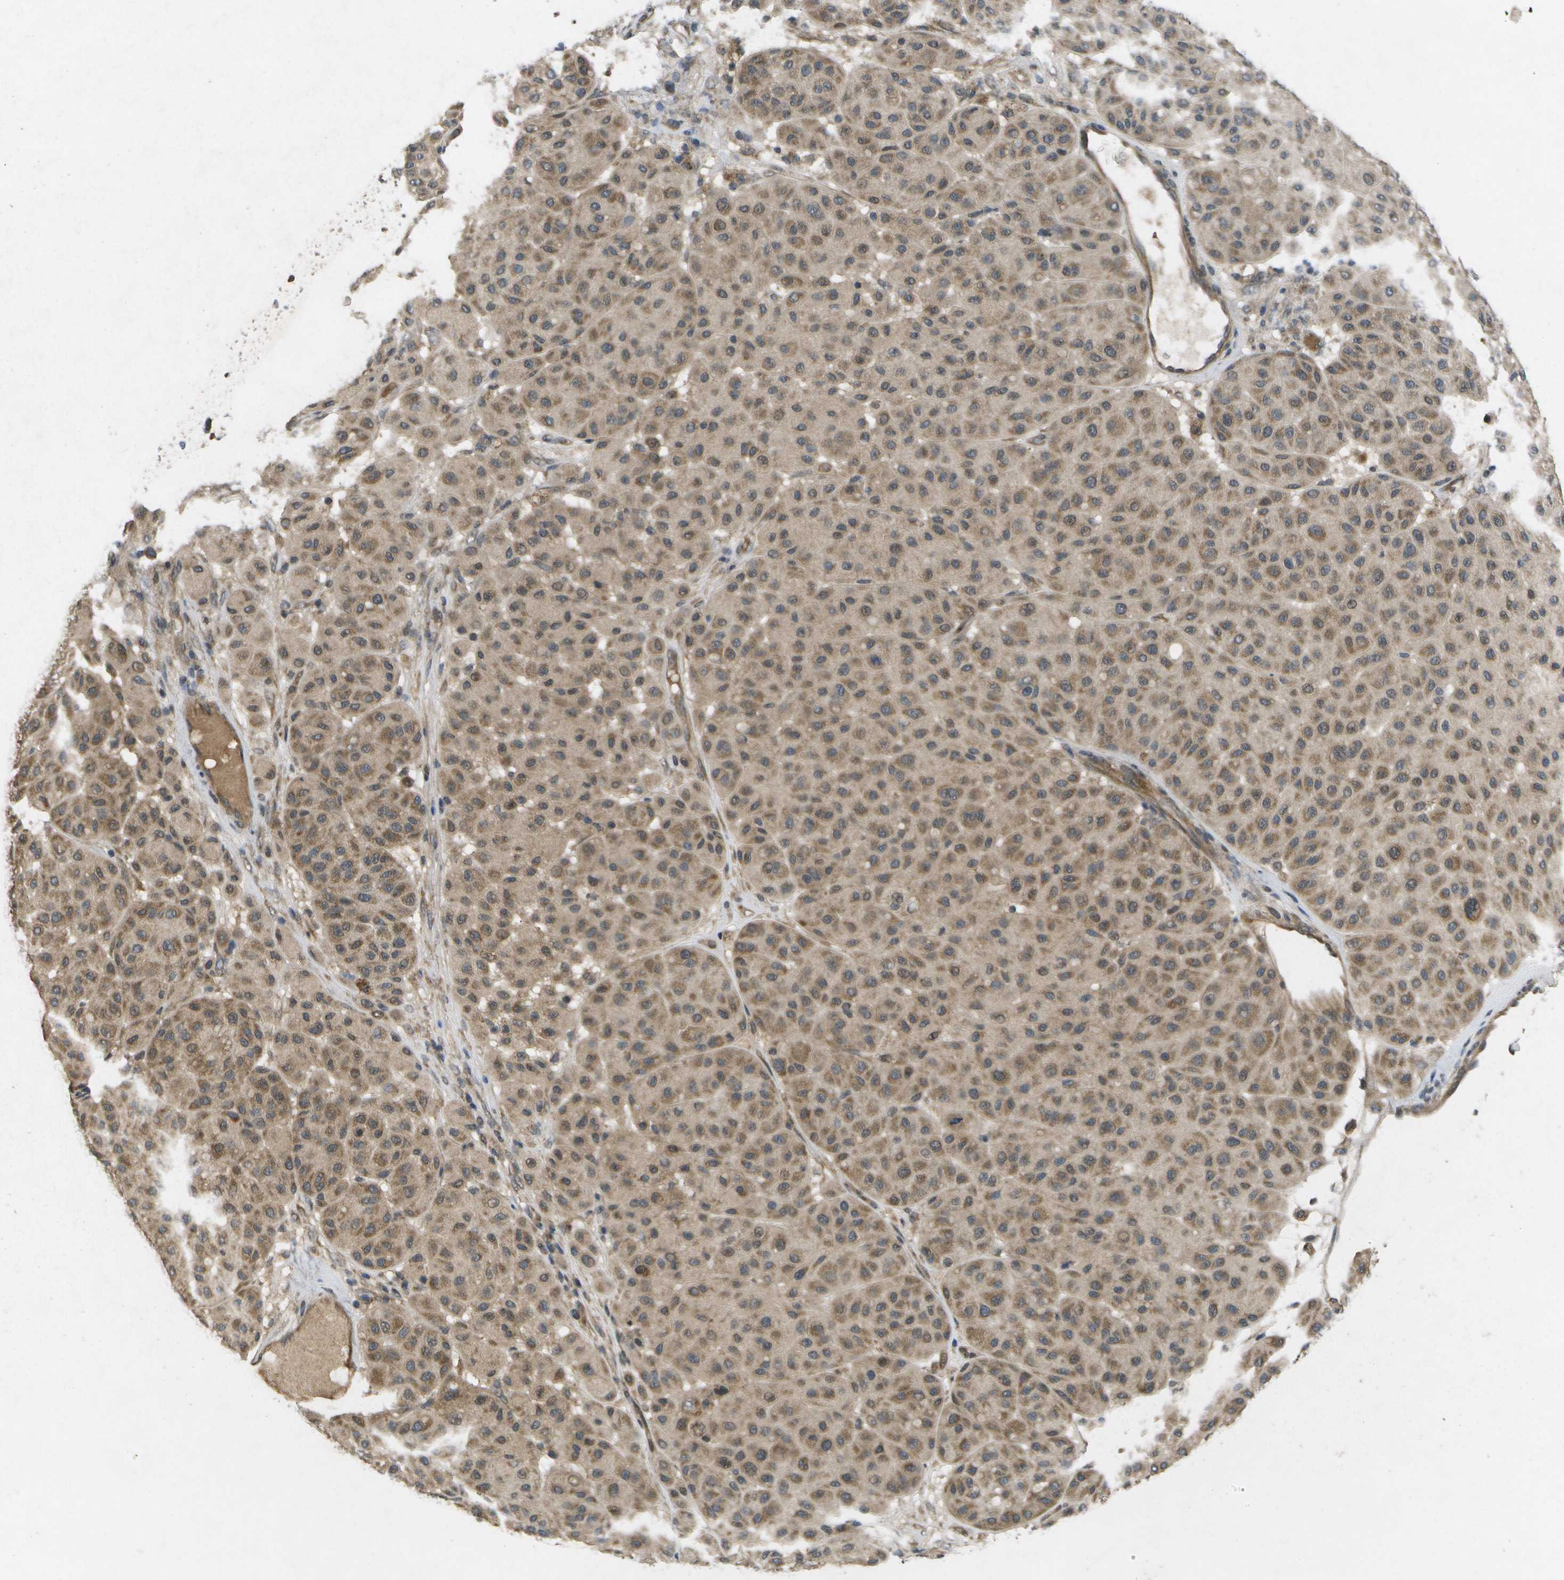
{"staining": {"intensity": "moderate", "quantity": ">75%", "location": "cytoplasmic/membranous"}, "tissue": "melanoma", "cell_type": "Tumor cells", "image_type": "cancer", "snomed": [{"axis": "morphology", "description": "Normal tissue, NOS"}, {"axis": "morphology", "description": "Malignant melanoma, Metastatic site"}, {"axis": "topography", "description": "Skin"}], "caption": "A high-resolution micrograph shows IHC staining of malignant melanoma (metastatic site), which shows moderate cytoplasmic/membranous expression in approximately >75% of tumor cells.", "gene": "ALAS1", "patient": {"sex": "male", "age": 41}}